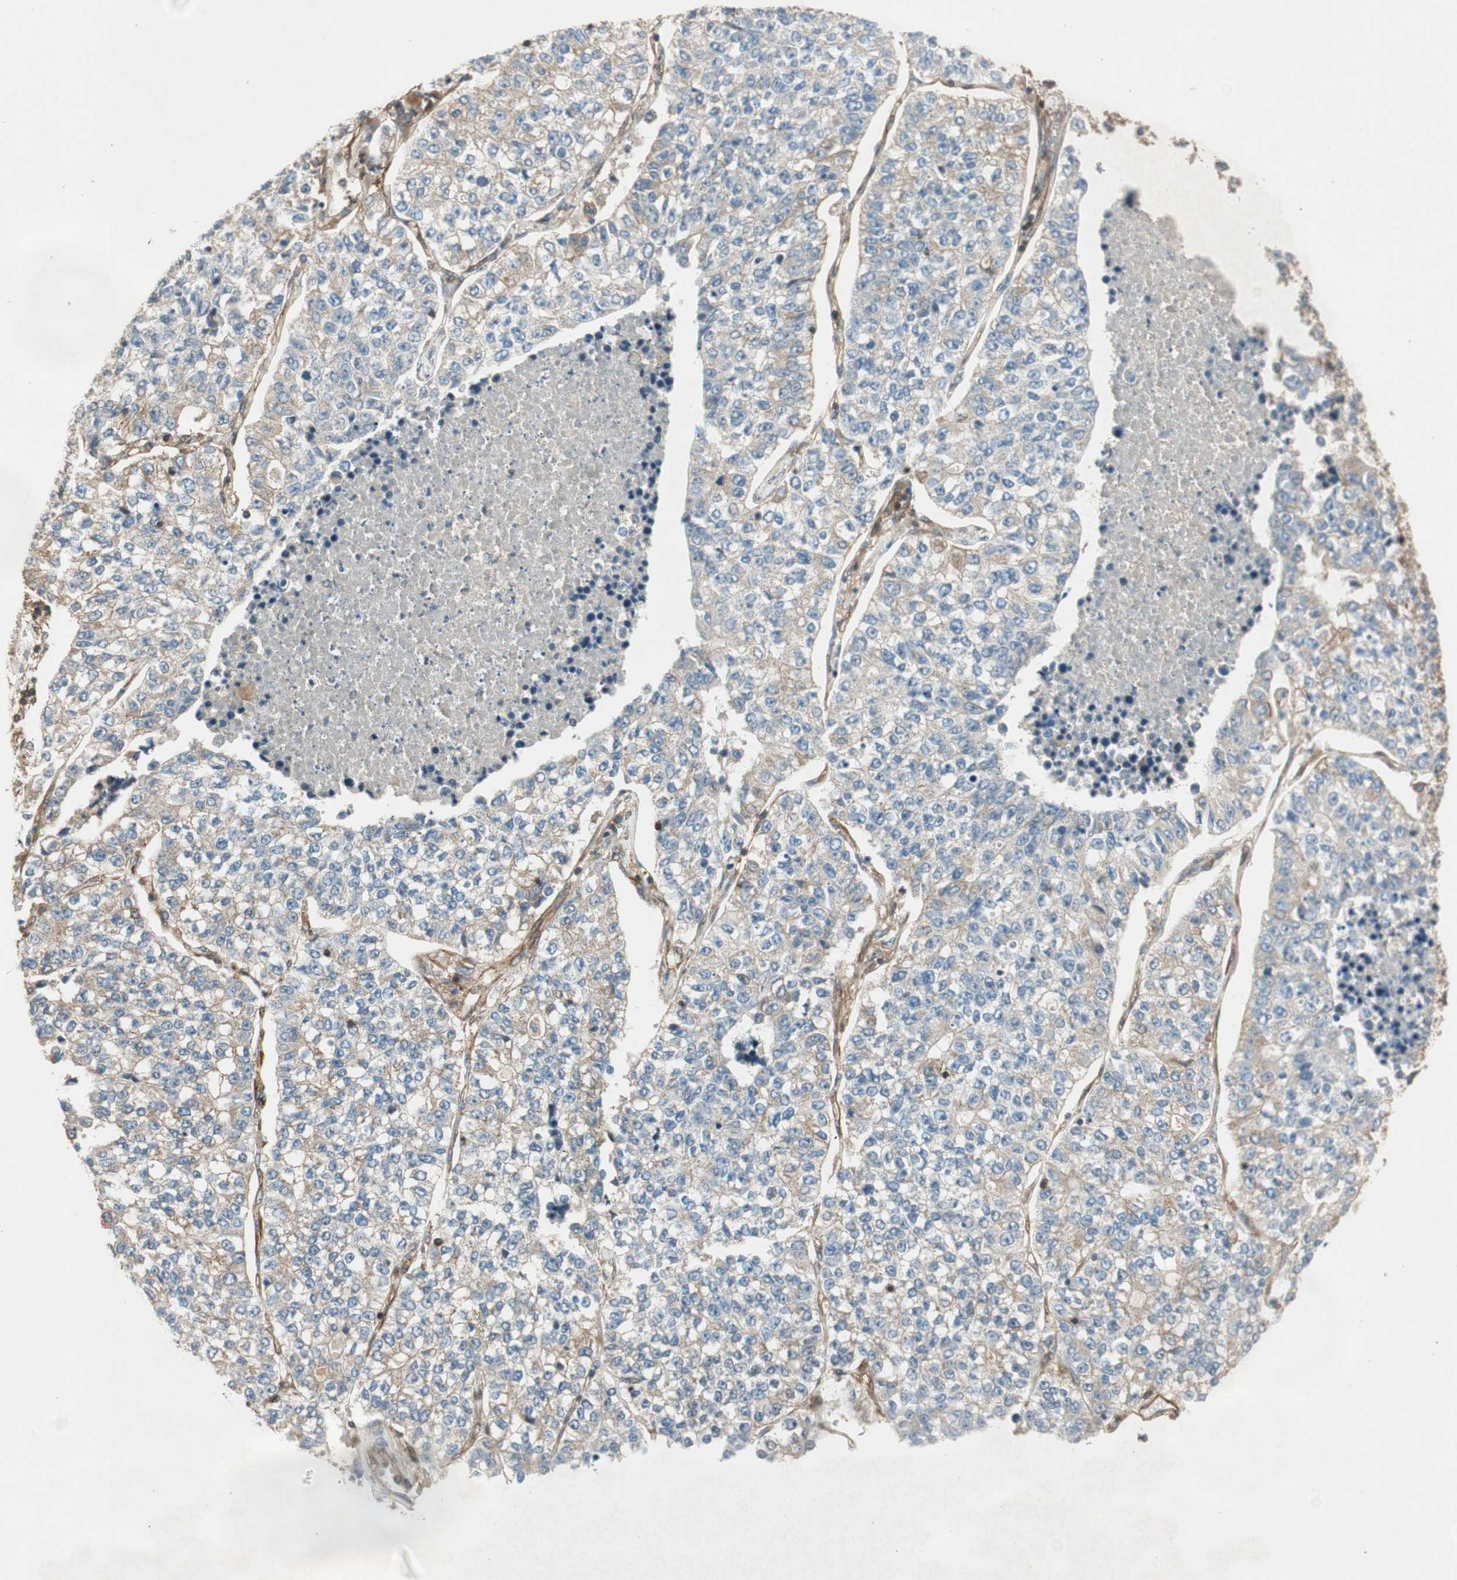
{"staining": {"intensity": "weak", "quantity": "25%-75%", "location": "cytoplasmic/membranous"}, "tissue": "lung cancer", "cell_type": "Tumor cells", "image_type": "cancer", "snomed": [{"axis": "morphology", "description": "Adenocarcinoma, NOS"}, {"axis": "topography", "description": "Lung"}], "caption": "Protein staining of lung cancer (adenocarcinoma) tissue demonstrates weak cytoplasmic/membranous positivity in approximately 25%-75% of tumor cells. Nuclei are stained in blue.", "gene": "BTN3A3", "patient": {"sex": "male", "age": 49}}